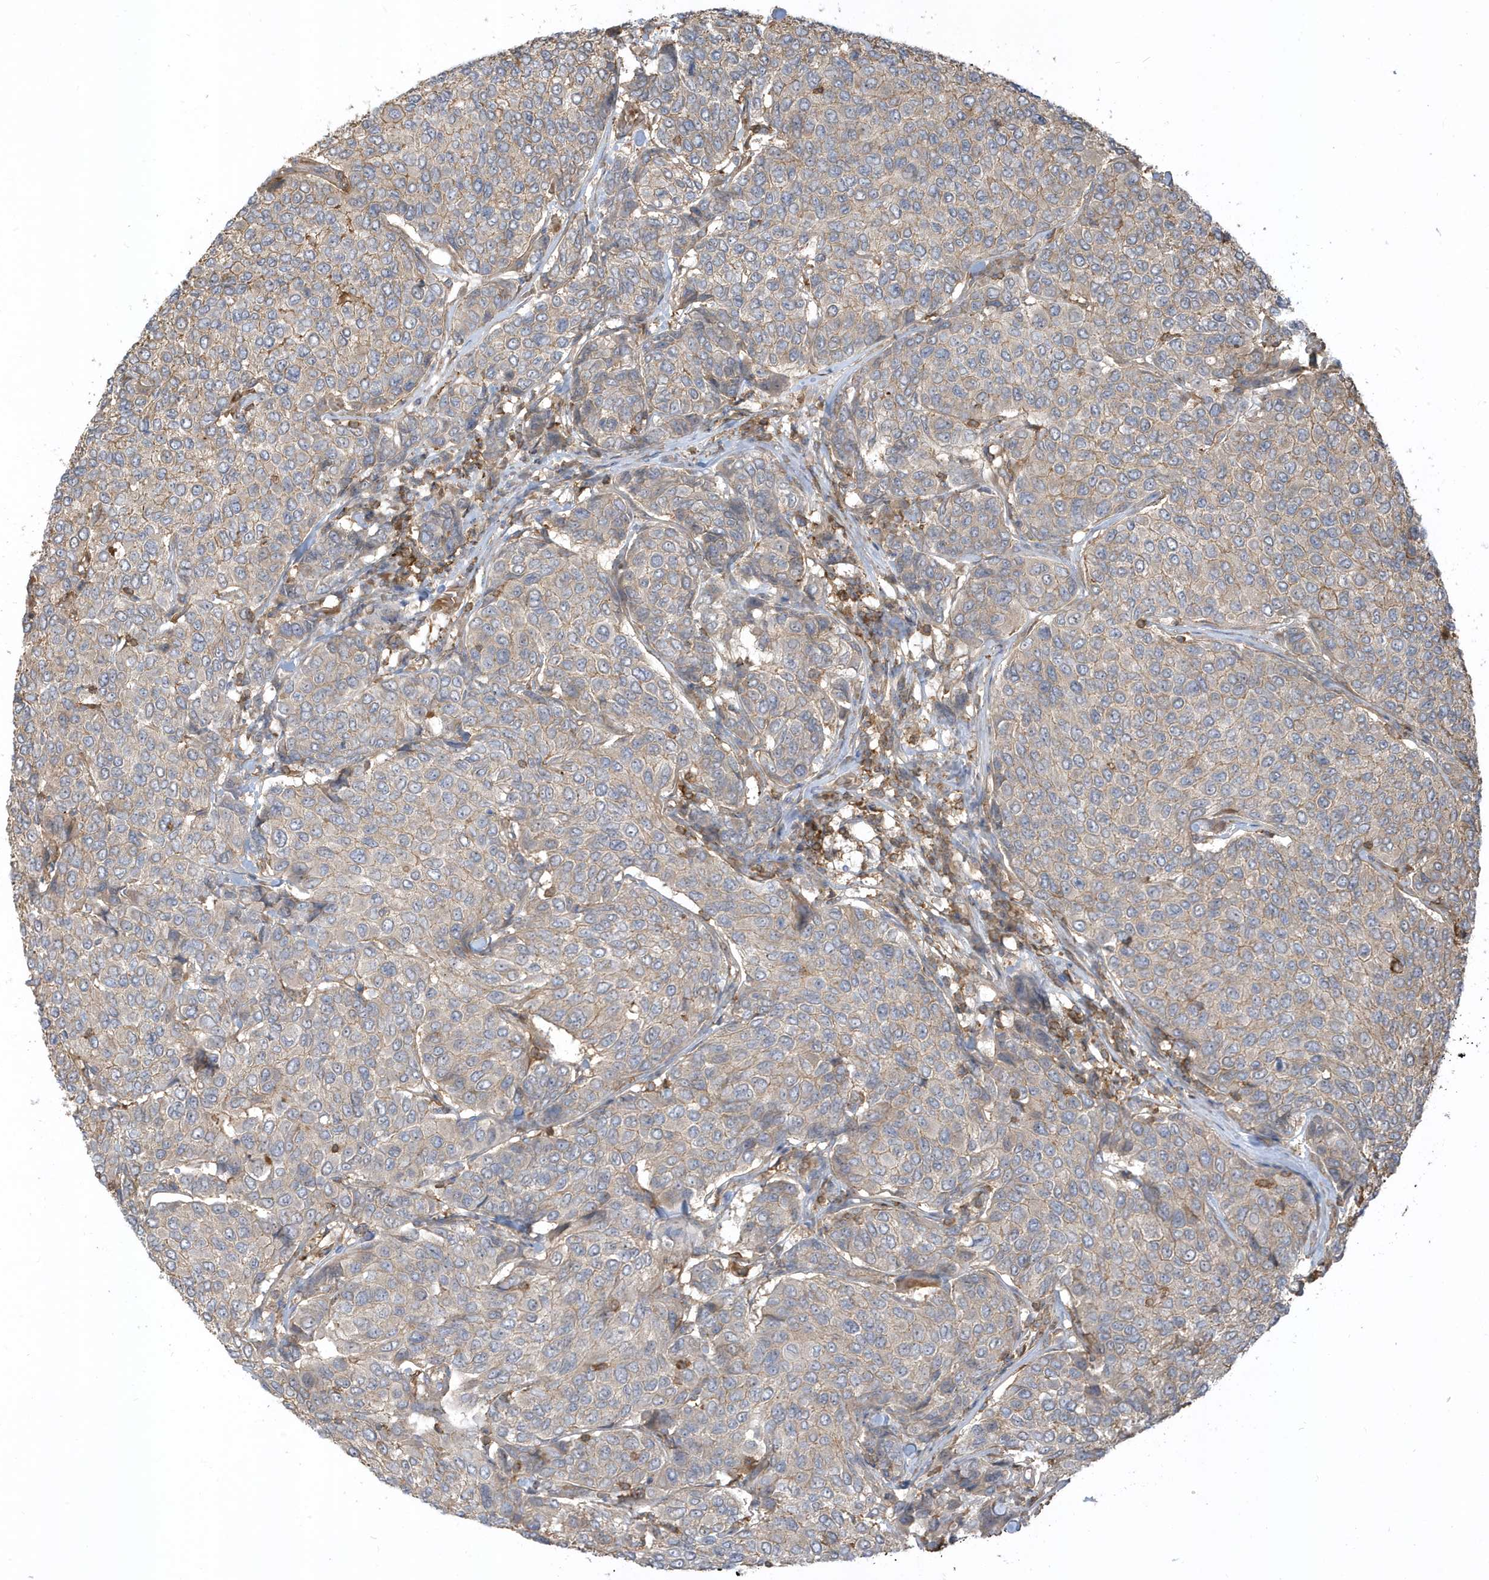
{"staining": {"intensity": "weak", "quantity": "<25%", "location": "cytoplasmic/membranous"}, "tissue": "breast cancer", "cell_type": "Tumor cells", "image_type": "cancer", "snomed": [{"axis": "morphology", "description": "Duct carcinoma"}, {"axis": "topography", "description": "Breast"}], "caption": "Breast cancer stained for a protein using immunohistochemistry shows no positivity tumor cells.", "gene": "ZBTB8A", "patient": {"sex": "female", "age": 55}}